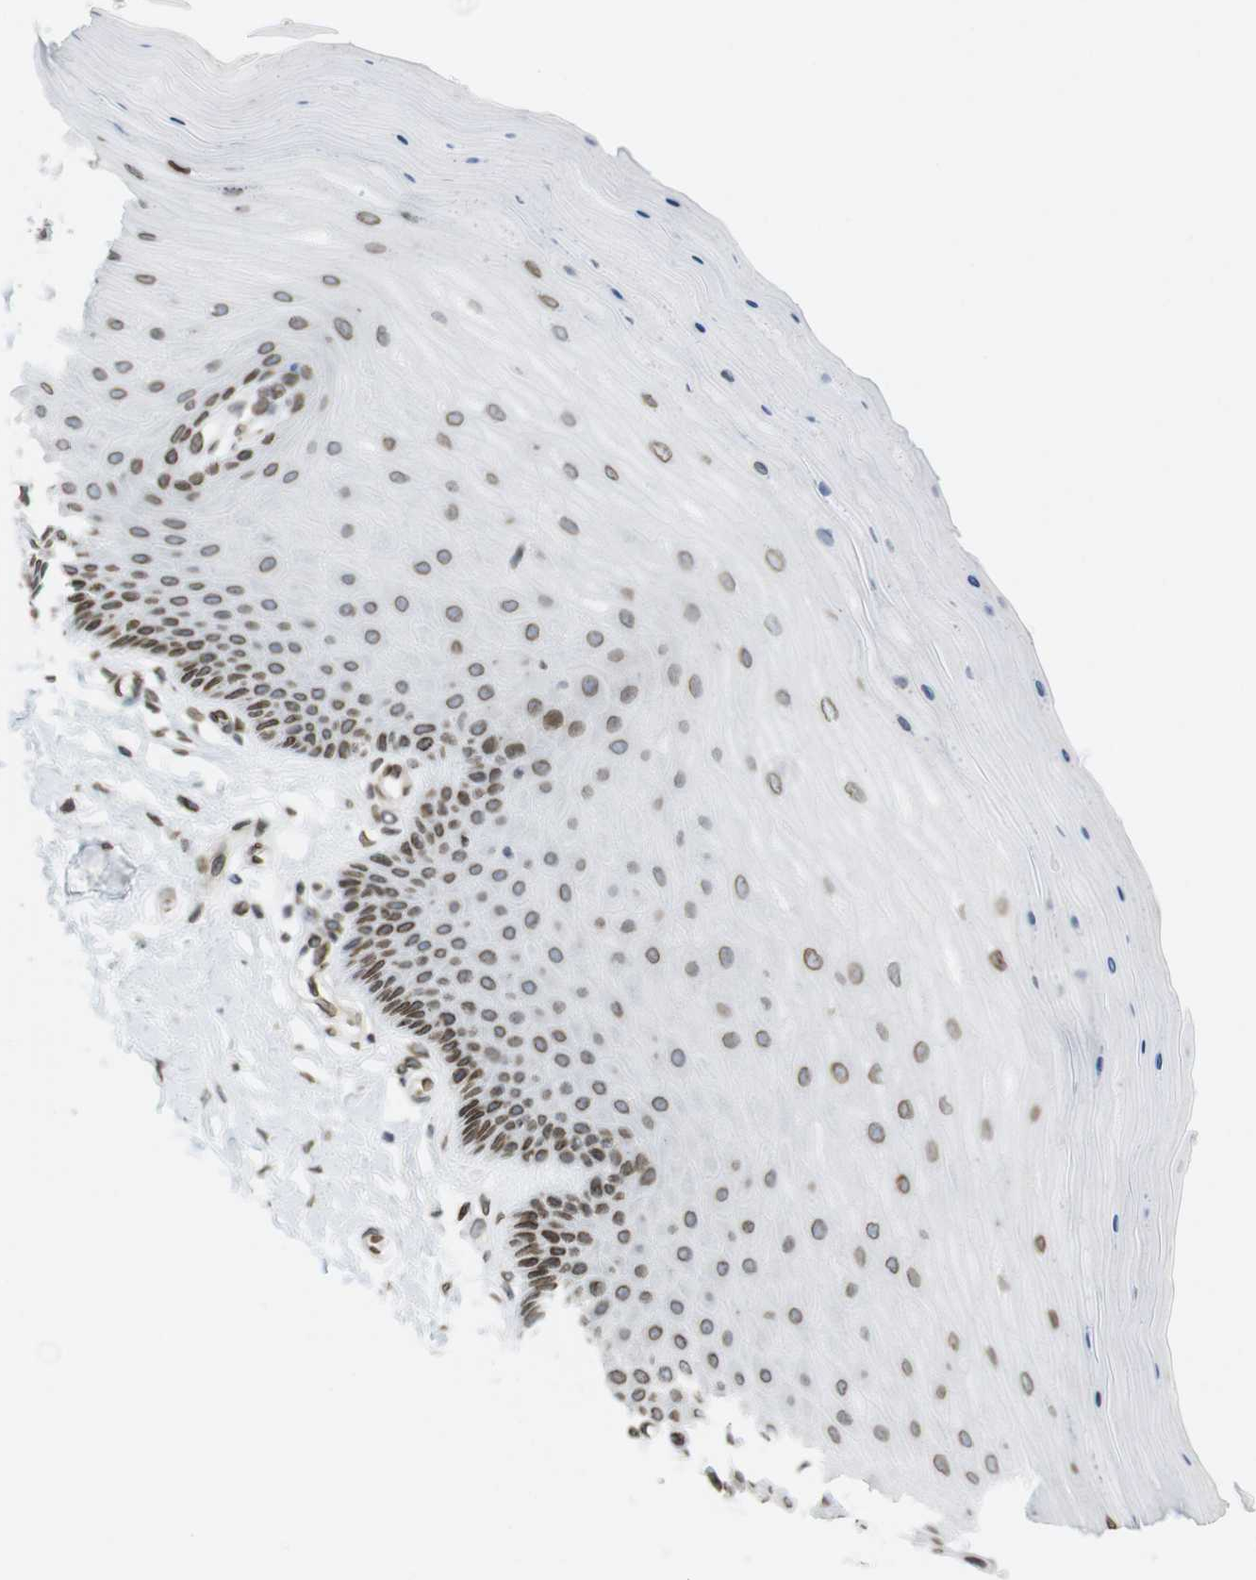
{"staining": {"intensity": "strong", "quantity": "25%-75%", "location": "cytoplasmic/membranous,nuclear"}, "tissue": "cervix", "cell_type": "Squamous epithelial cells", "image_type": "normal", "snomed": [{"axis": "morphology", "description": "Normal tissue, NOS"}, {"axis": "topography", "description": "Cervix"}], "caption": "A histopathology image of cervix stained for a protein displays strong cytoplasmic/membranous,nuclear brown staining in squamous epithelial cells.", "gene": "ARL6IP6", "patient": {"sex": "female", "age": 55}}